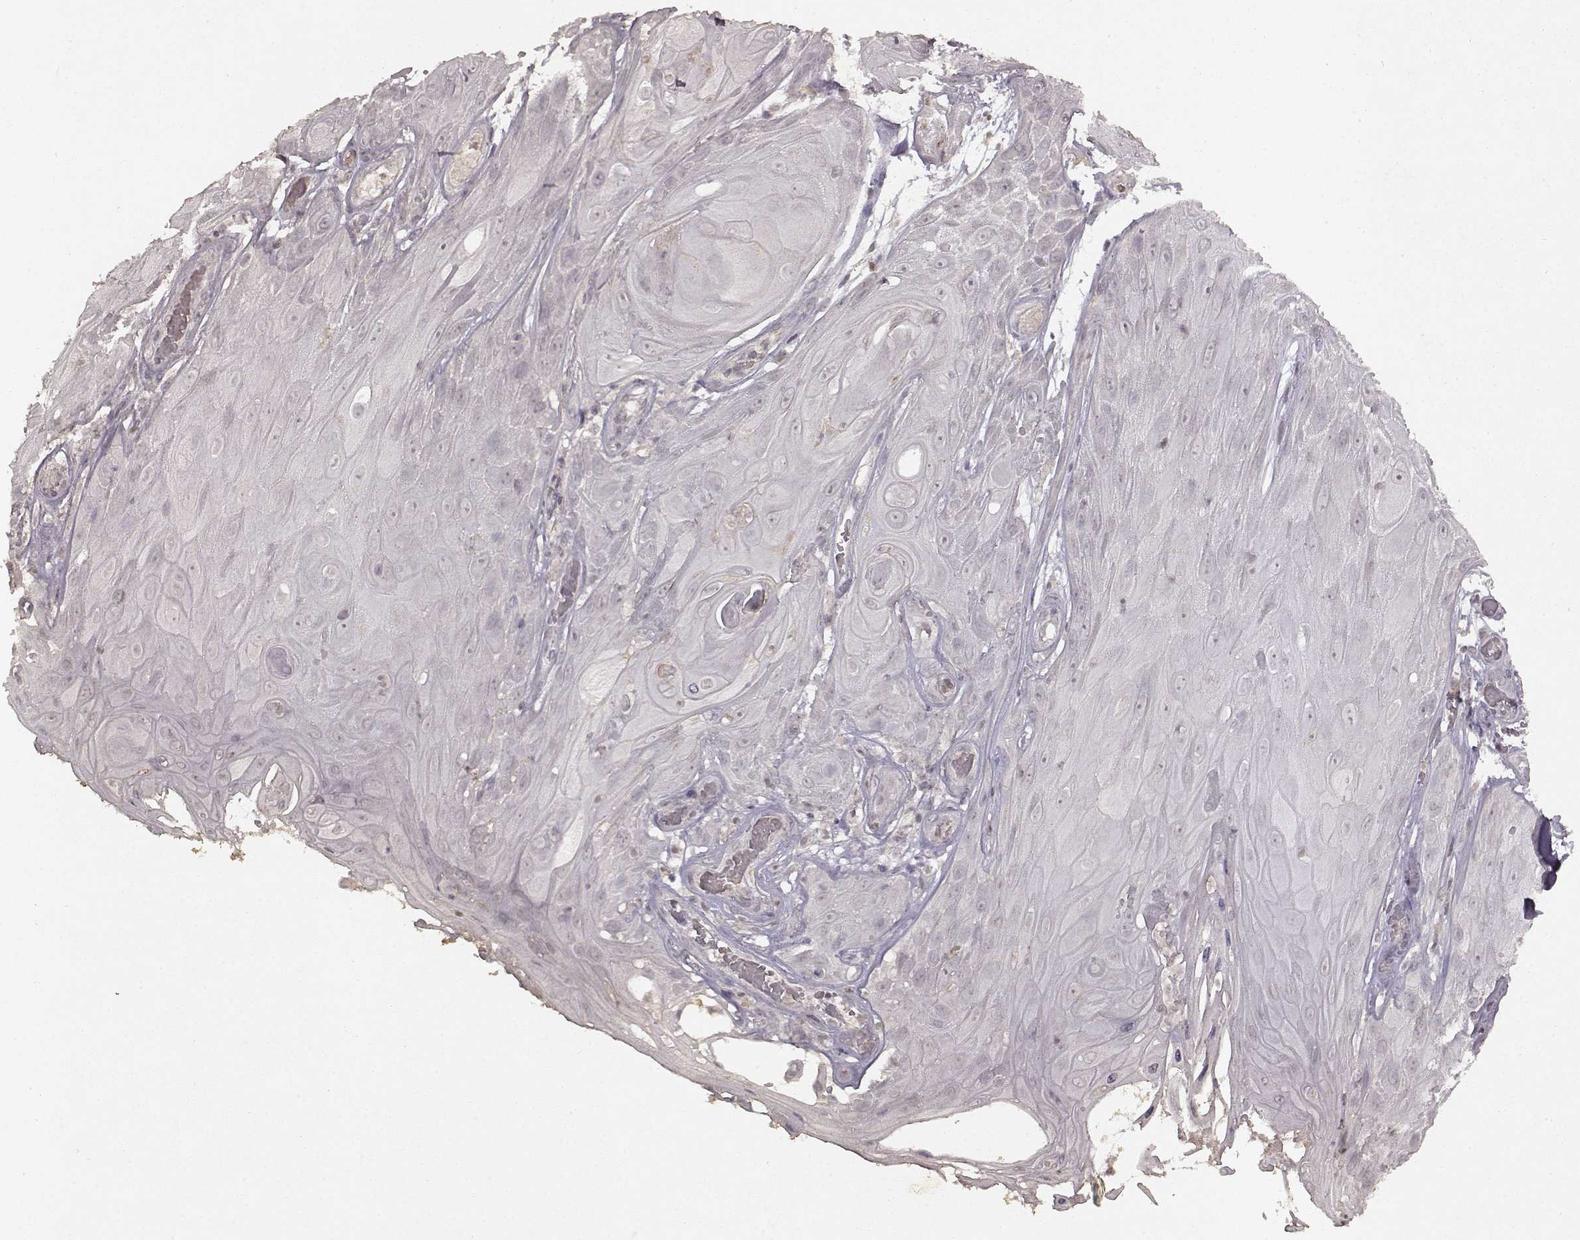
{"staining": {"intensity": "negative", "quantity": "none", "location": "none"}, "tissue": "skin cancer", "cell_type": "Tumor cells", "image_type": "cancer", "snomed": [{"axis": "morphology", "description": "Squamous cell carcinoma, NOS"}, {"axis": "topography", "description": "Skin"}], "caption": "The immunohistochemistry image has no significant expression in tumor cells of skin squamous cell carcinoma tissue.", "gene": "LHB", "patient": {"sex": "male", "age": 62}}